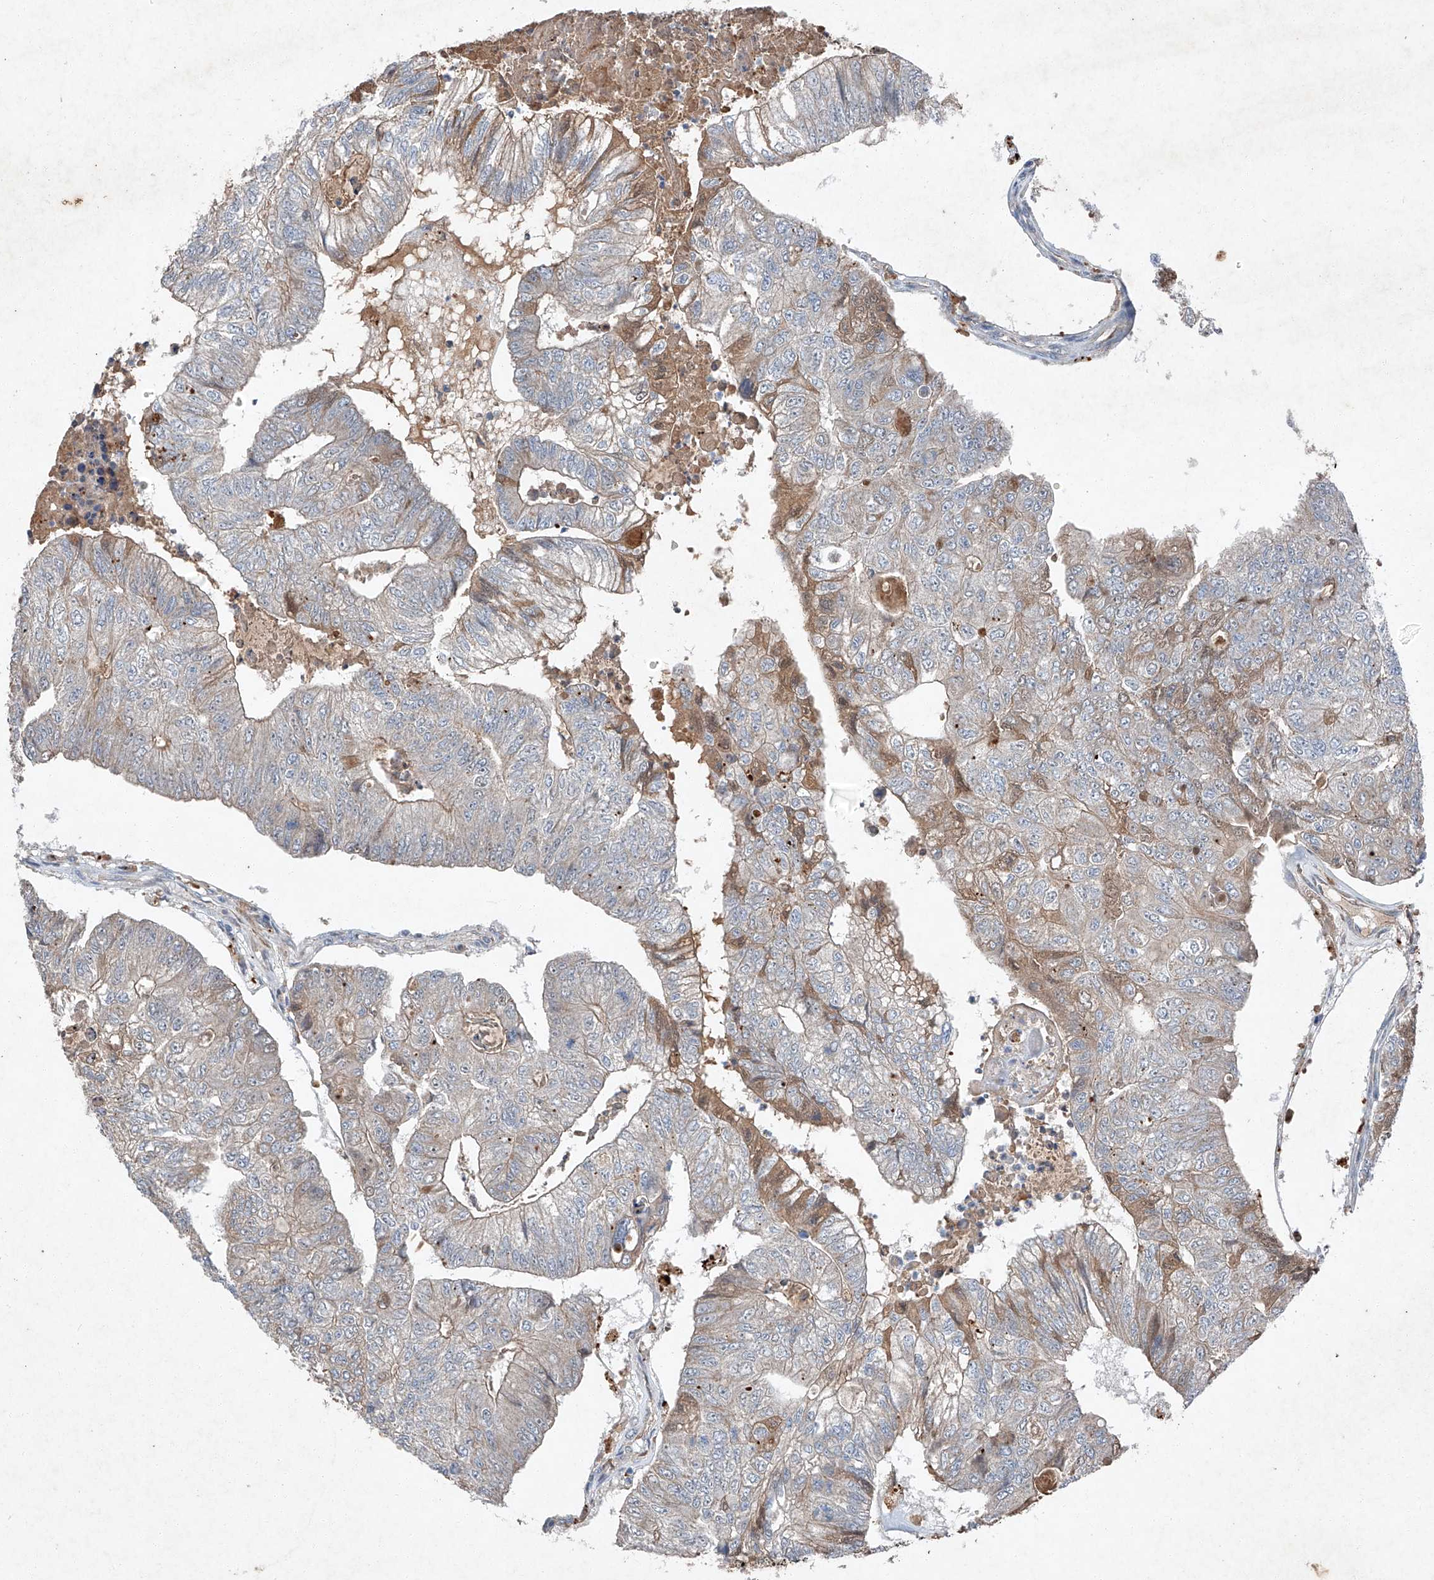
{"staining": {"intensity": "moderate", "quantity": "<25%", "location": "cytoplasmic/membranous"}, "tissue": "colorectal cancer", "cell_type": "Tumor cells", "image_type": "cancer", "snomed": [{"axis": "morphology", "description": "Adenocarcinoma, NOS"}, {"axis": "topography", "description": "Colon"}], "caption": "Colorectal cancer (adenocarcinoma) stained for a protein reveals moderate cytoplasmic/membranous positivity in tumor cells.", "gene": "RUSC1", "patient": {"sex": "female", "age": 67}}